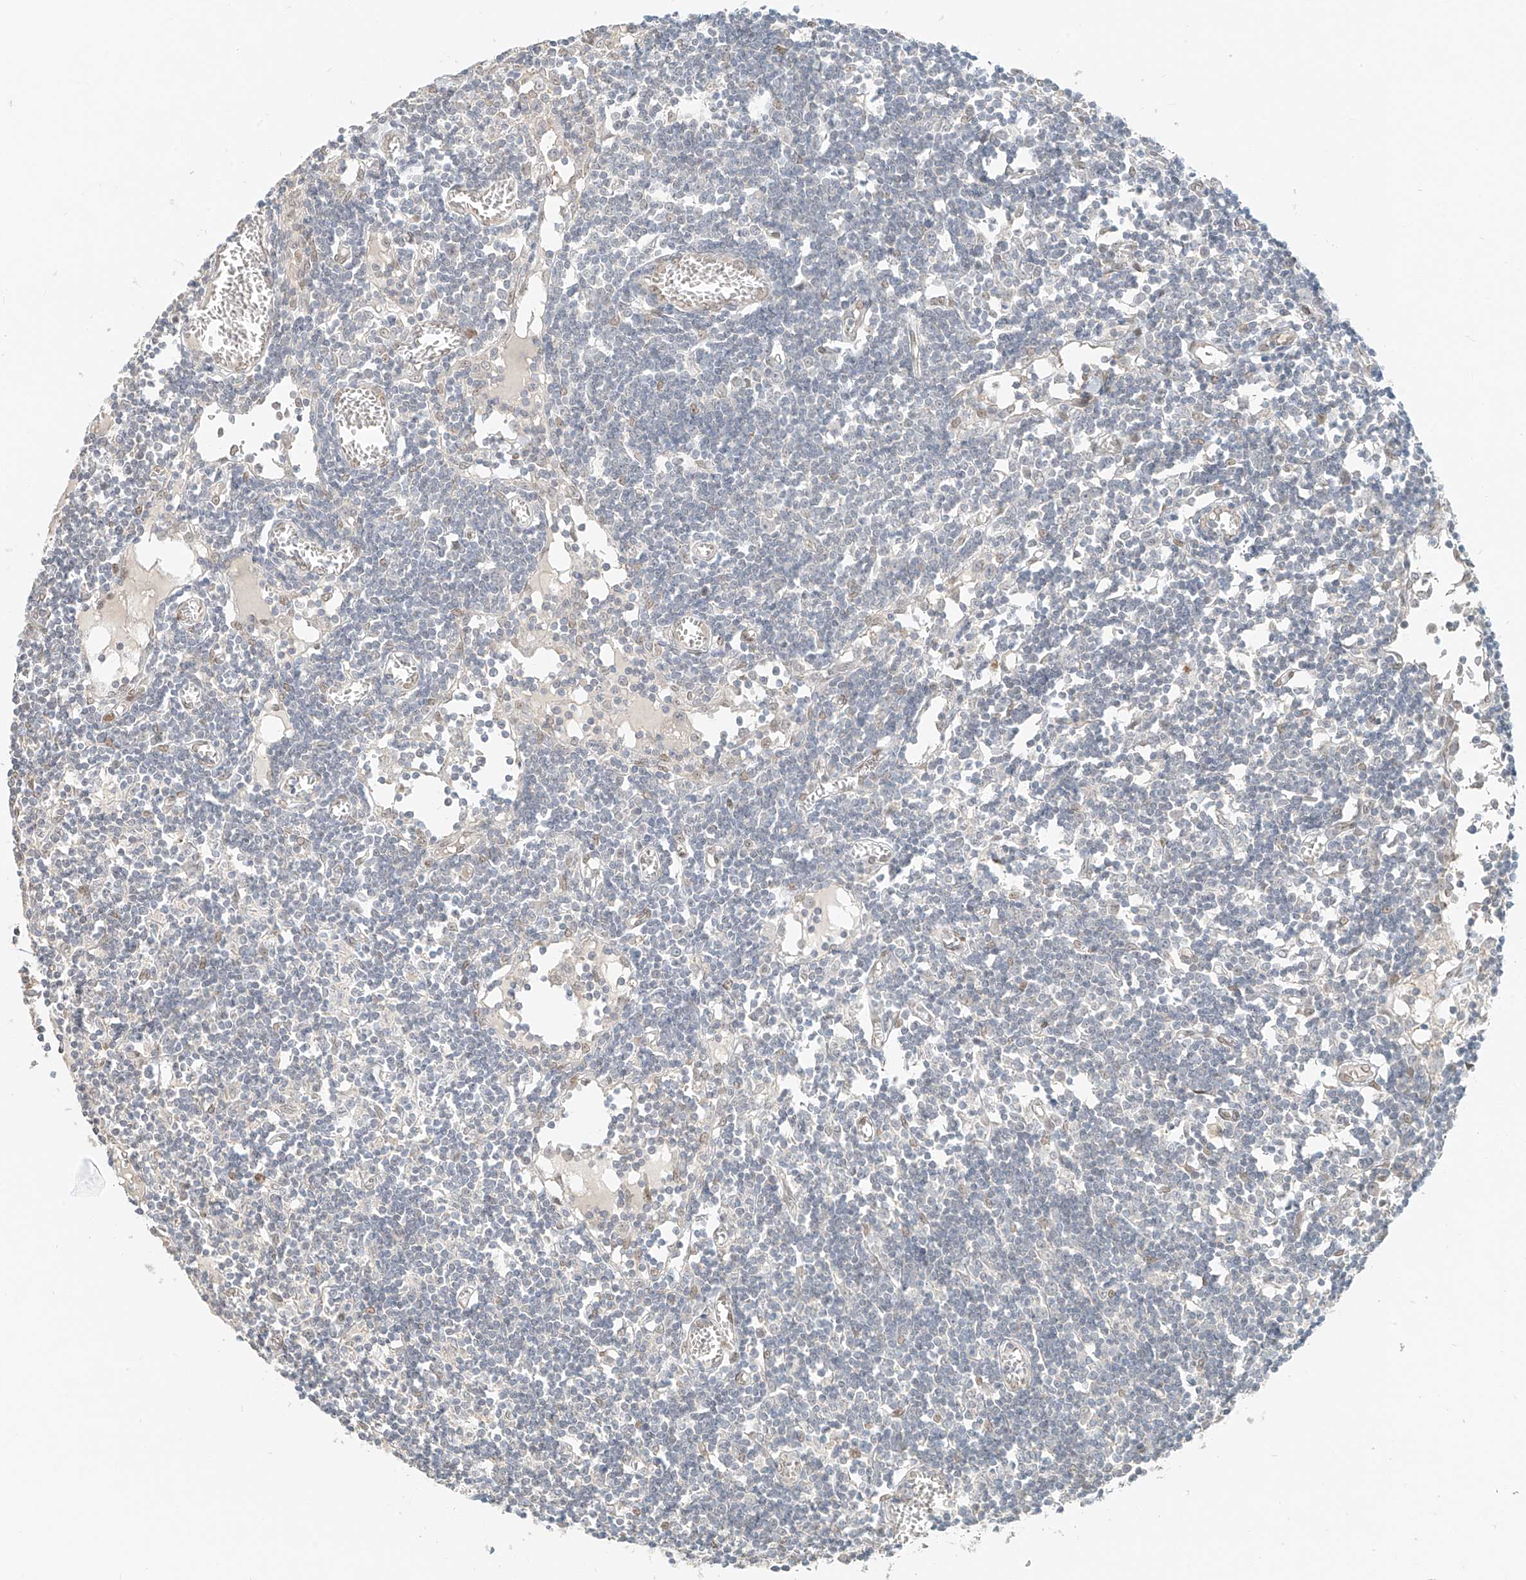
{"staining": {"intensity": "moderate", "quantity": "<25%", "location": "nuclear"}, "tissue": "lymph node", "cell_type": "Germinal center cells", "image_type": "normal", "snomed": [{"axis": "morphology", "description": "Normal tissue, NOS"}, {"axis": "topography", "description": "Lymph node"}], "caption": "An immunohistochemistry (IHC) image of unremarkable tissue is shown. Protein staining in brown highlights moderate nuclear positivity in lymph node within germinal center cells.", "gene": "ZNF774", "patient": {"sex": "female", "age": 11}}